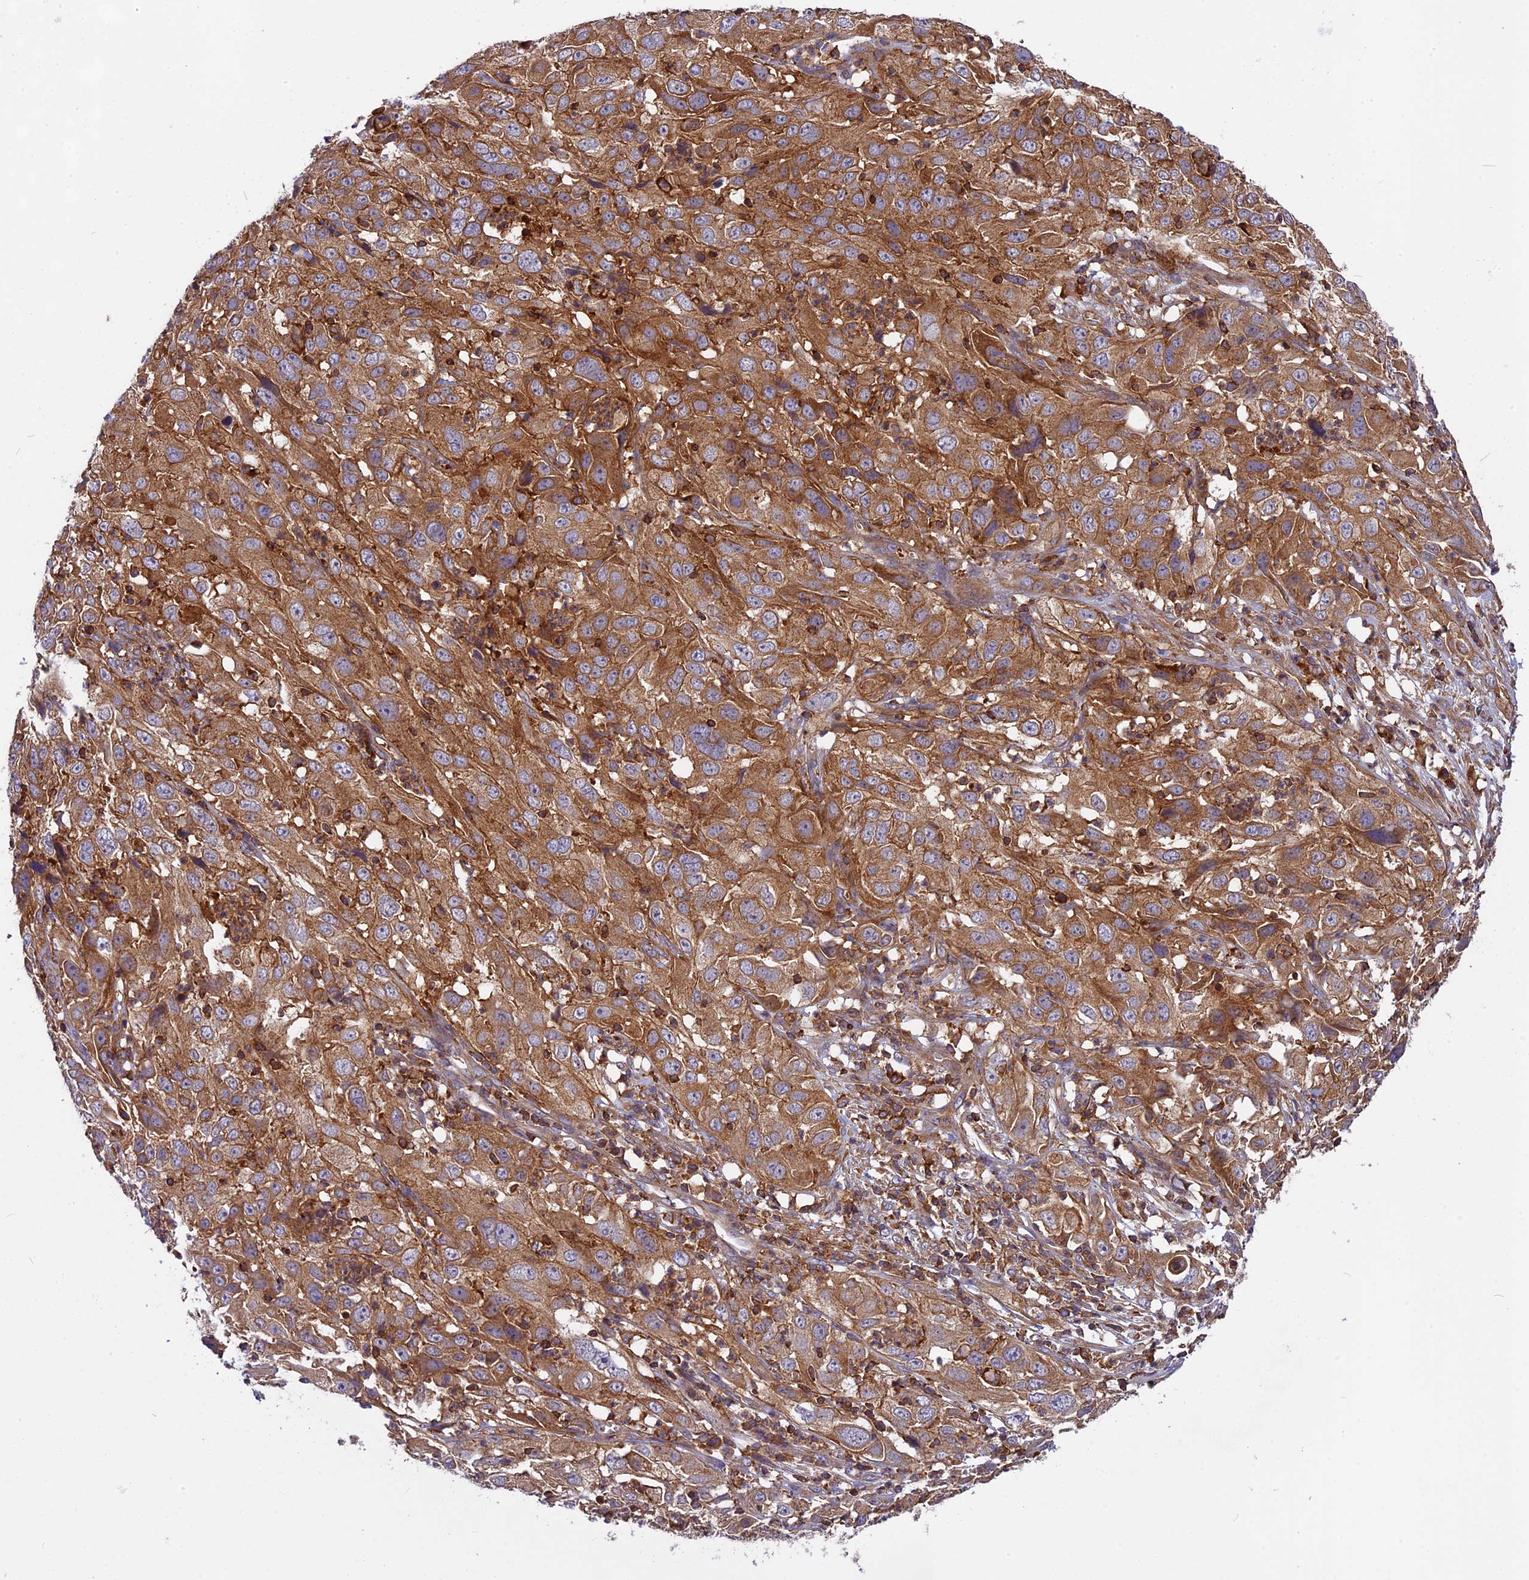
{"staining": {"intensity": "strong", "quantity": ">75%", "location": "cytoplasmic/membranous"}, "tissue": "cervical cancer", "cell_type": "Tumor cells", "image_type": "cancer", "snomed": [{"axis": "morphology", "description": "Squamous cell carcinoma, NOS"}, {"axis": "topography", "description": "Cervix"}], "caption": "Cervical squamous cell carcinoma stained for a protein (brown) reveals strong cytoplasmic/membranous positive staining in approximately >75% of tumor cells.", "gene": "MYO9B", "patient": {"sex": "female", "age": 32}}